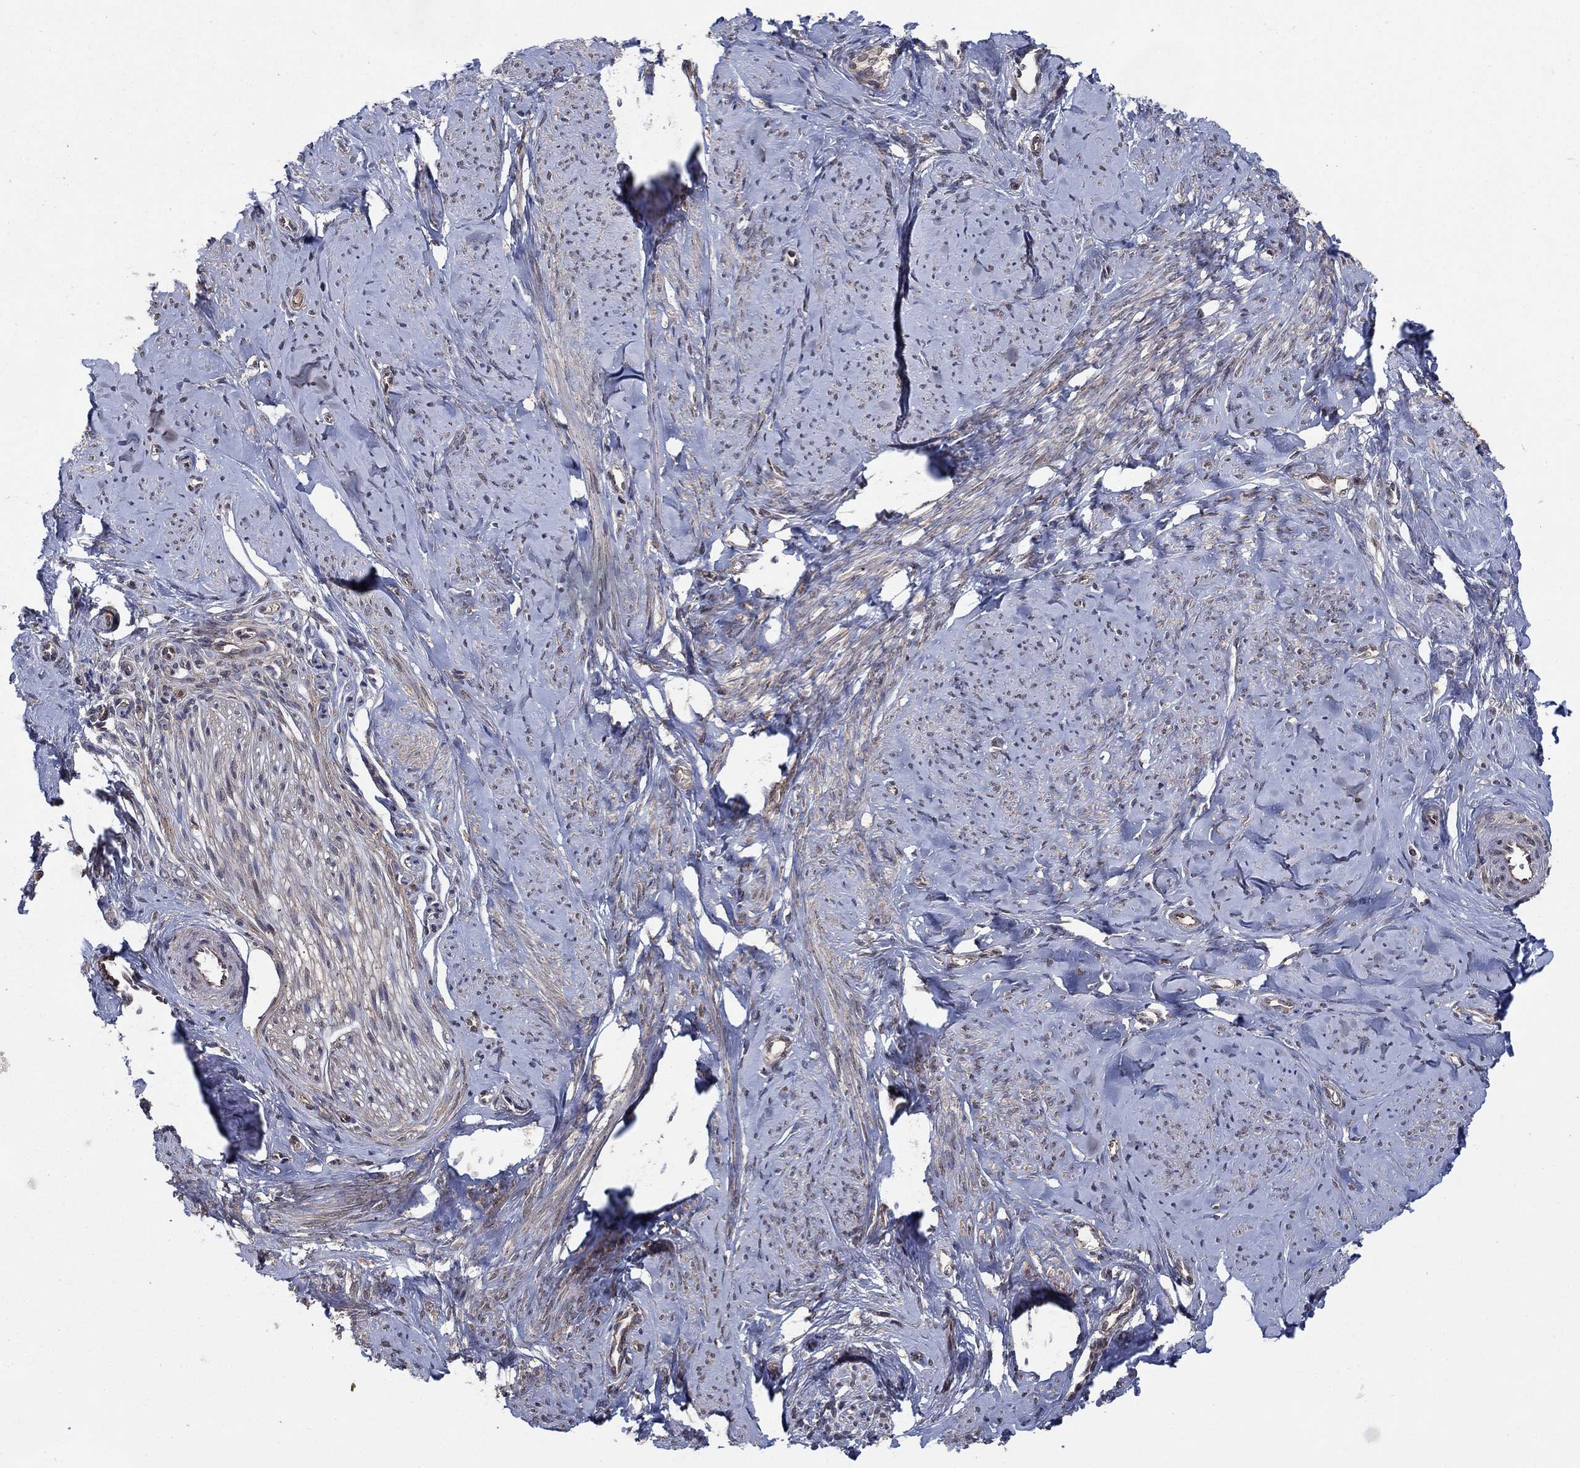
{"staining": {"intensity": "weak", "quantity": "25%-75%", "location": "cytoplasmic/membranous"}, "tissue": "smooth muscle", "cell_type": "Smooth muscle cells", "image_type": "normal", "snomed": [{"axis": "morphology", "description": "Normal tissue, NOS"}, {"axis": "topography", "description": "Smooth muscle"}], "caption": "An immunohistochemistry micrograph of normal tissue is shown. Protein staining in brown labels weak cytoplasmic/membranous positivity in smooth muscle within smooth muscle cells.", "gene": "SH3RF1", "patient": {"sex": "female", "age": 48}}